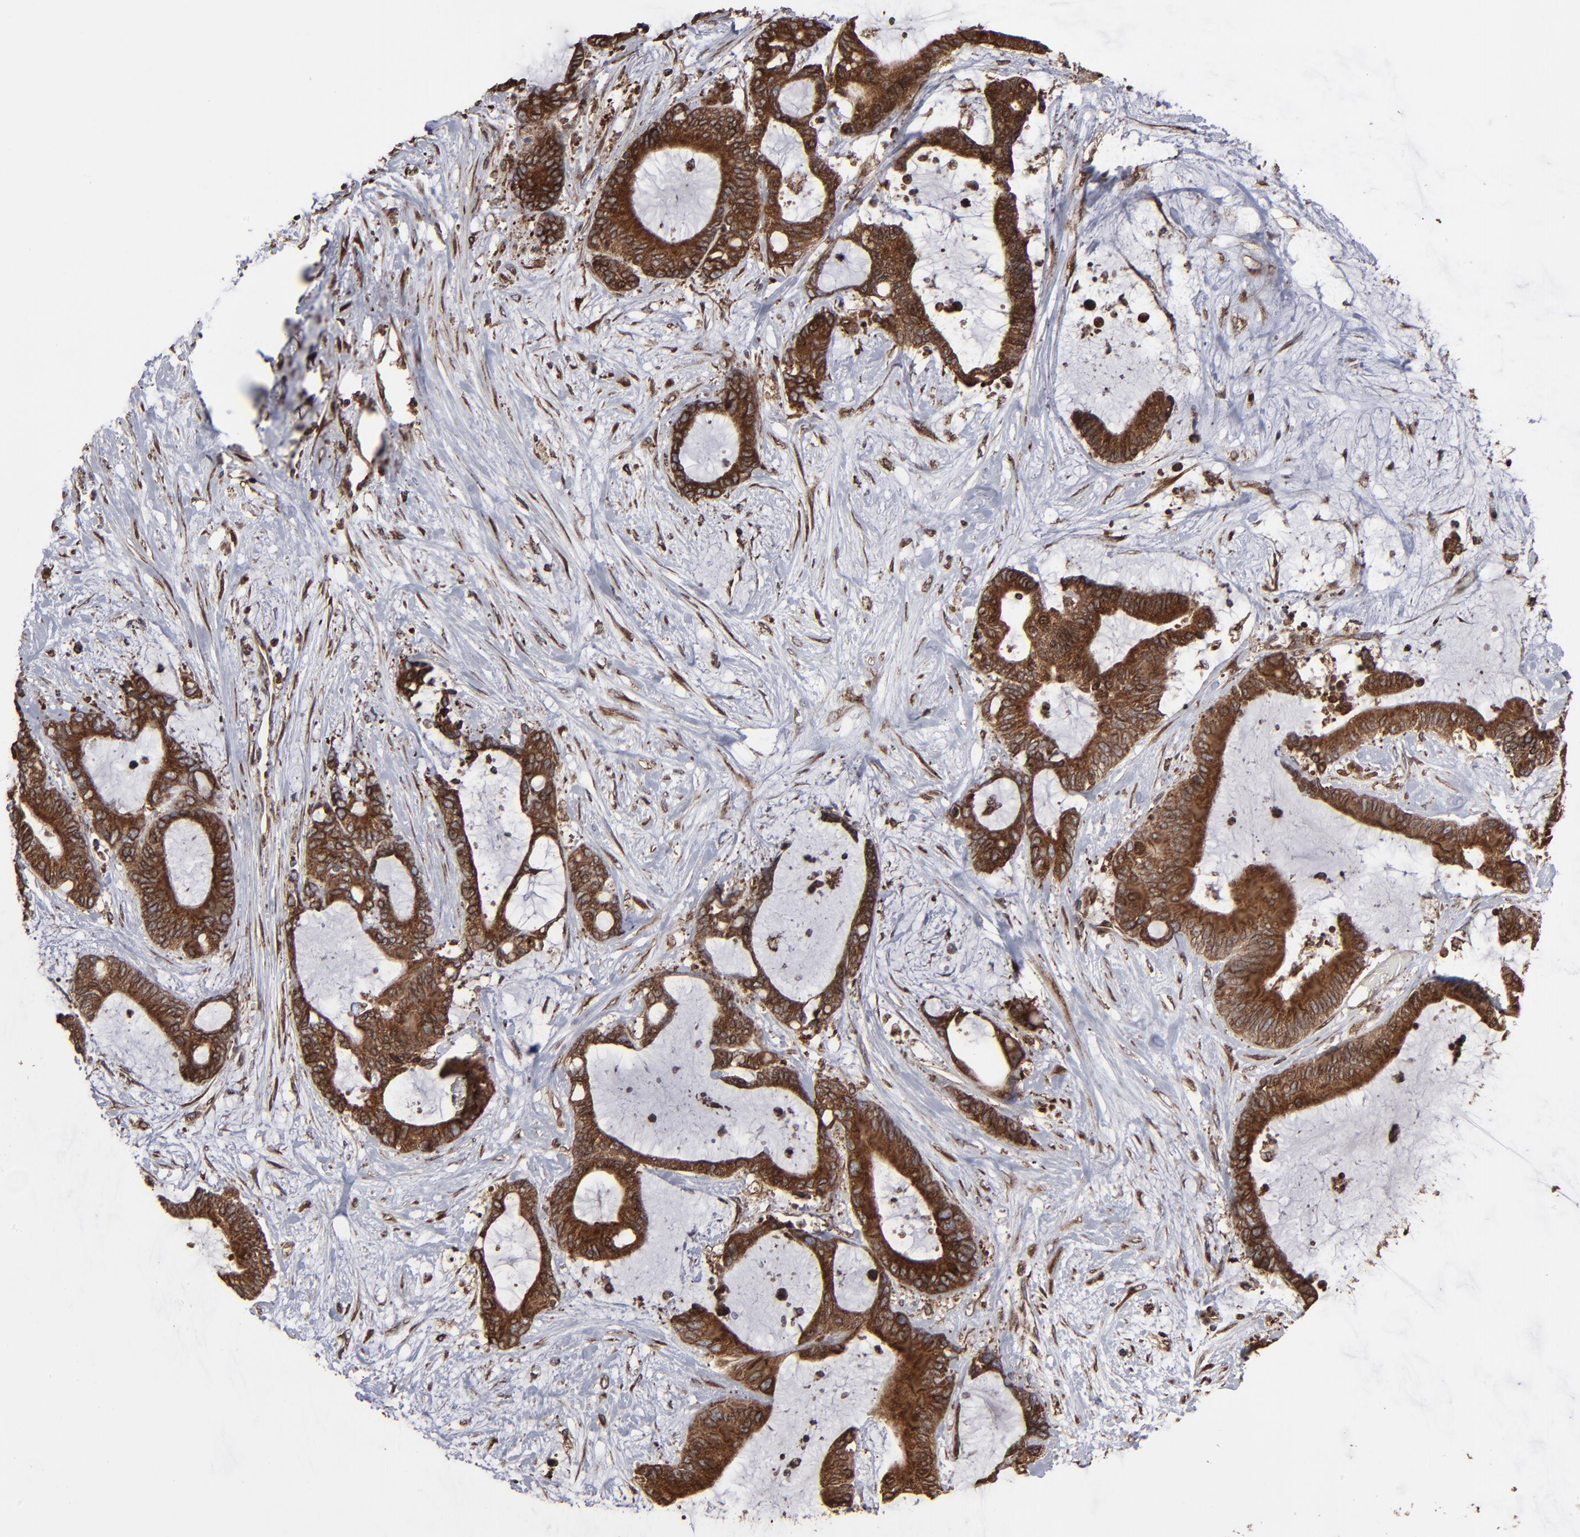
{"staining": {"intensity": "strong", "quantity": ">75%", "location": "cytoplasmic/membranous"}, "tissue": "liver cancer", "cell_type": "Tumor cells", "image_type": "cancer", "snomed": [{"axis": "morphology", "description": "Cholangiocarcinoma"}, {"axis": "topography", "description": "Liver"}], "caption": "IHC histopathology image of neoplastic tissue: human liver cancer stained using immunohistochemistry exhibits high levels of strong protein expression localized specifically in the cytoplasmic/membranous of tumor cells, appearing as a cytoplasmic/membranous brown color.", "gene": "CNIH1", "patient": {"sex": "female", "age": 73}}